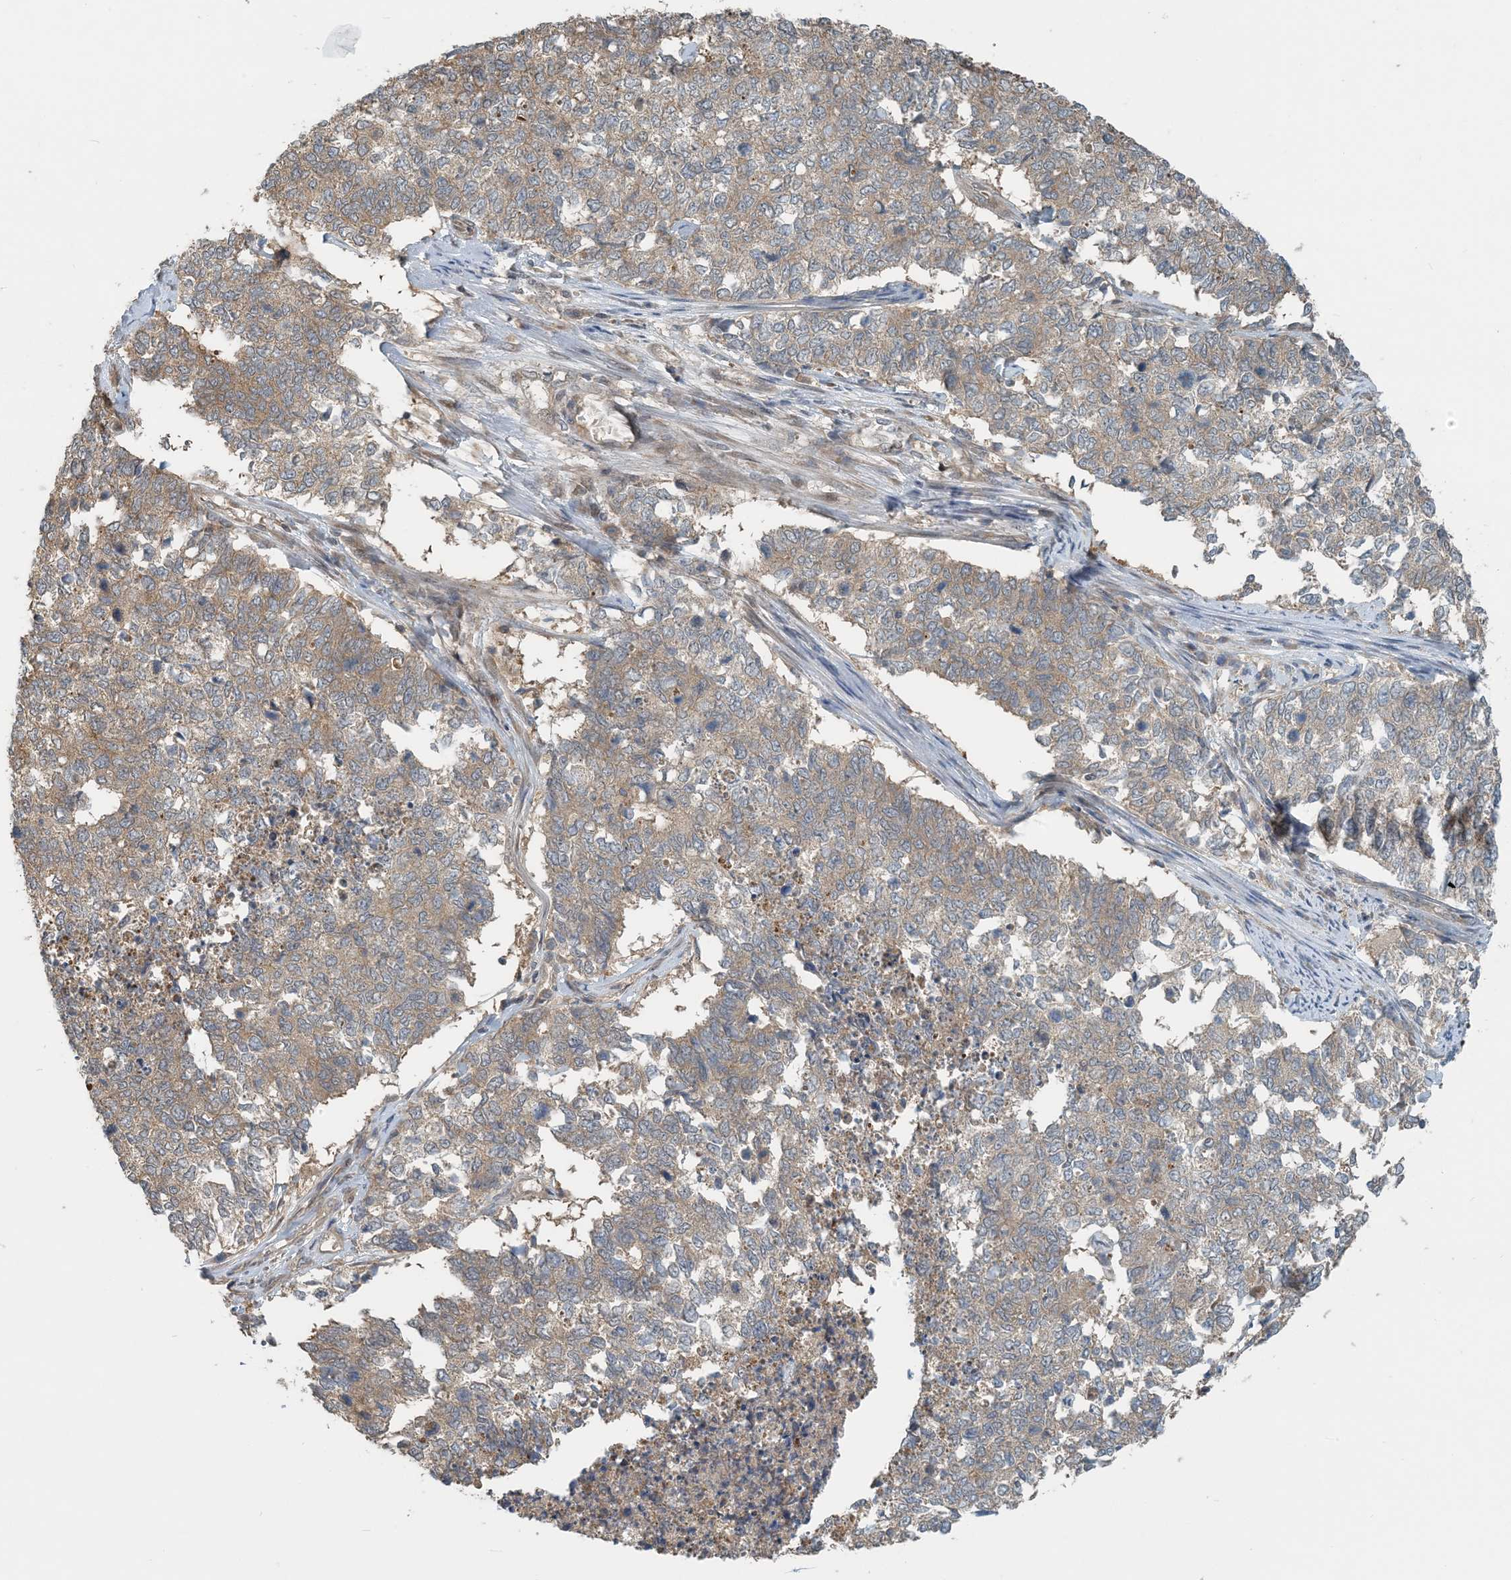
{"staining": {"intensity": "weak", "quantity": ">75%", "location": "cytoplasmic/membranous"}, "tissue": "cervical cancer", "cell_type": "Tumor cells", "image_type": "cancer", "snomed": [{"axis": "morphology", "description": "Squamous cell carcinoma, NOS"}, {"axis": "topography", "description": "Cervix"}], "caption": "Cervical squamous cell carcinoma stained with DAB IHC displays low levels of weak cytoplasmic/membranous expression in about >75% of tumor cells. Nuclei are stained in blue.", "gene": "ZBTB3", "patient": {"sex": "female", "age": 63}}